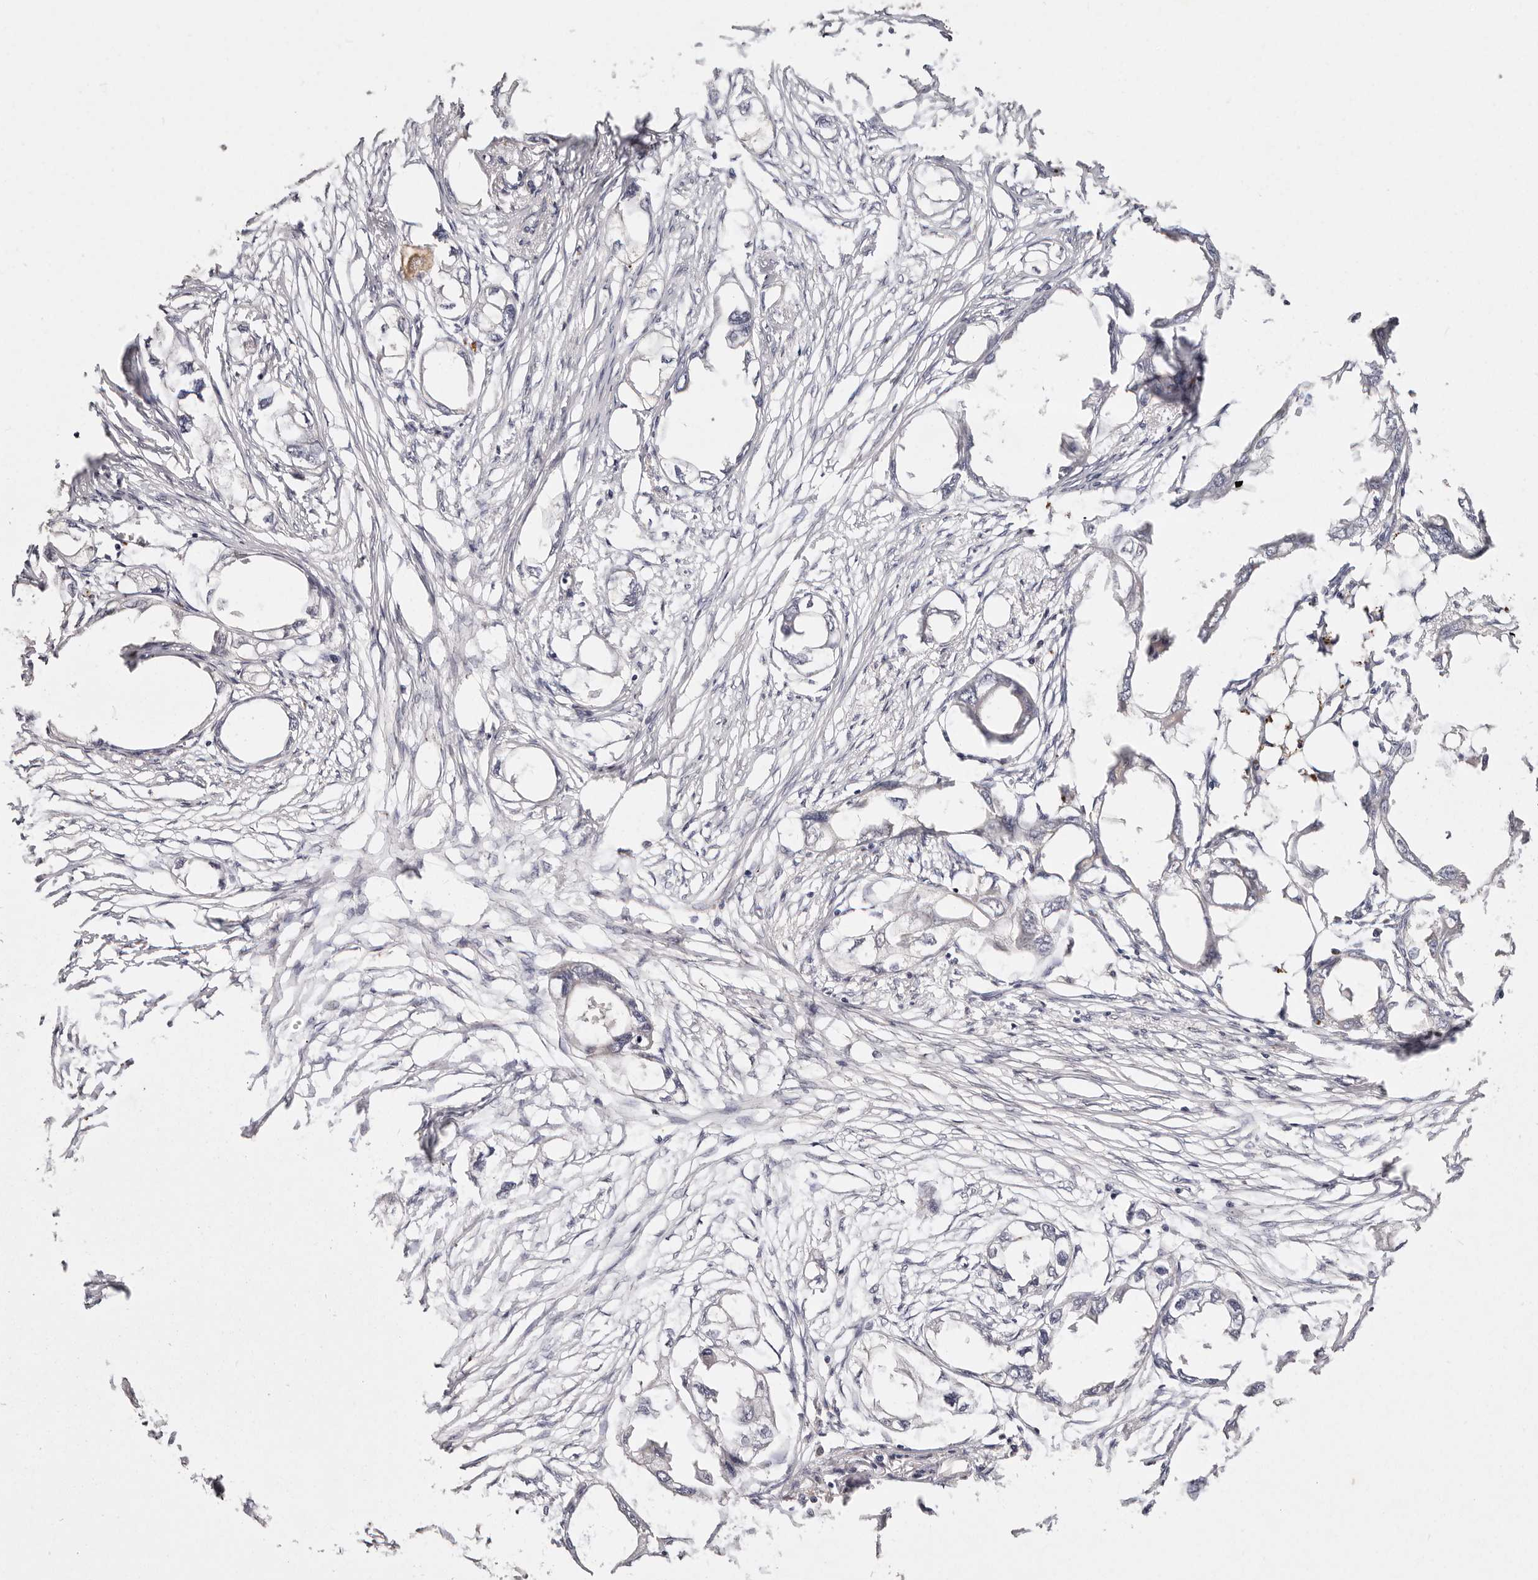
{"staining": {"intensity": "negative", "quantity": "none", "location": "none"}, "tissue": "endometrial cancer", "cell_type": "Tumor cells", "image_type": "cancer", "snomed": [{"axis": "morphology", "description": "Adenocarcinoma, NOS"}, {"axis": "morphology", "description": "Adenocarcinoma, metastatic, NOS"}, {"axis": "topography", "description": "Adipose tissue"}, {"axis": "topography", "description": "Endometrium"}], "caption": "Endometrial cancer (metastatic adenocarcinoma) was stained to show a protein in brown. There is no significant positivity in tumor cells.", "gene": "VIPAS39", "patient": {"sex": "female", "age": 67}}